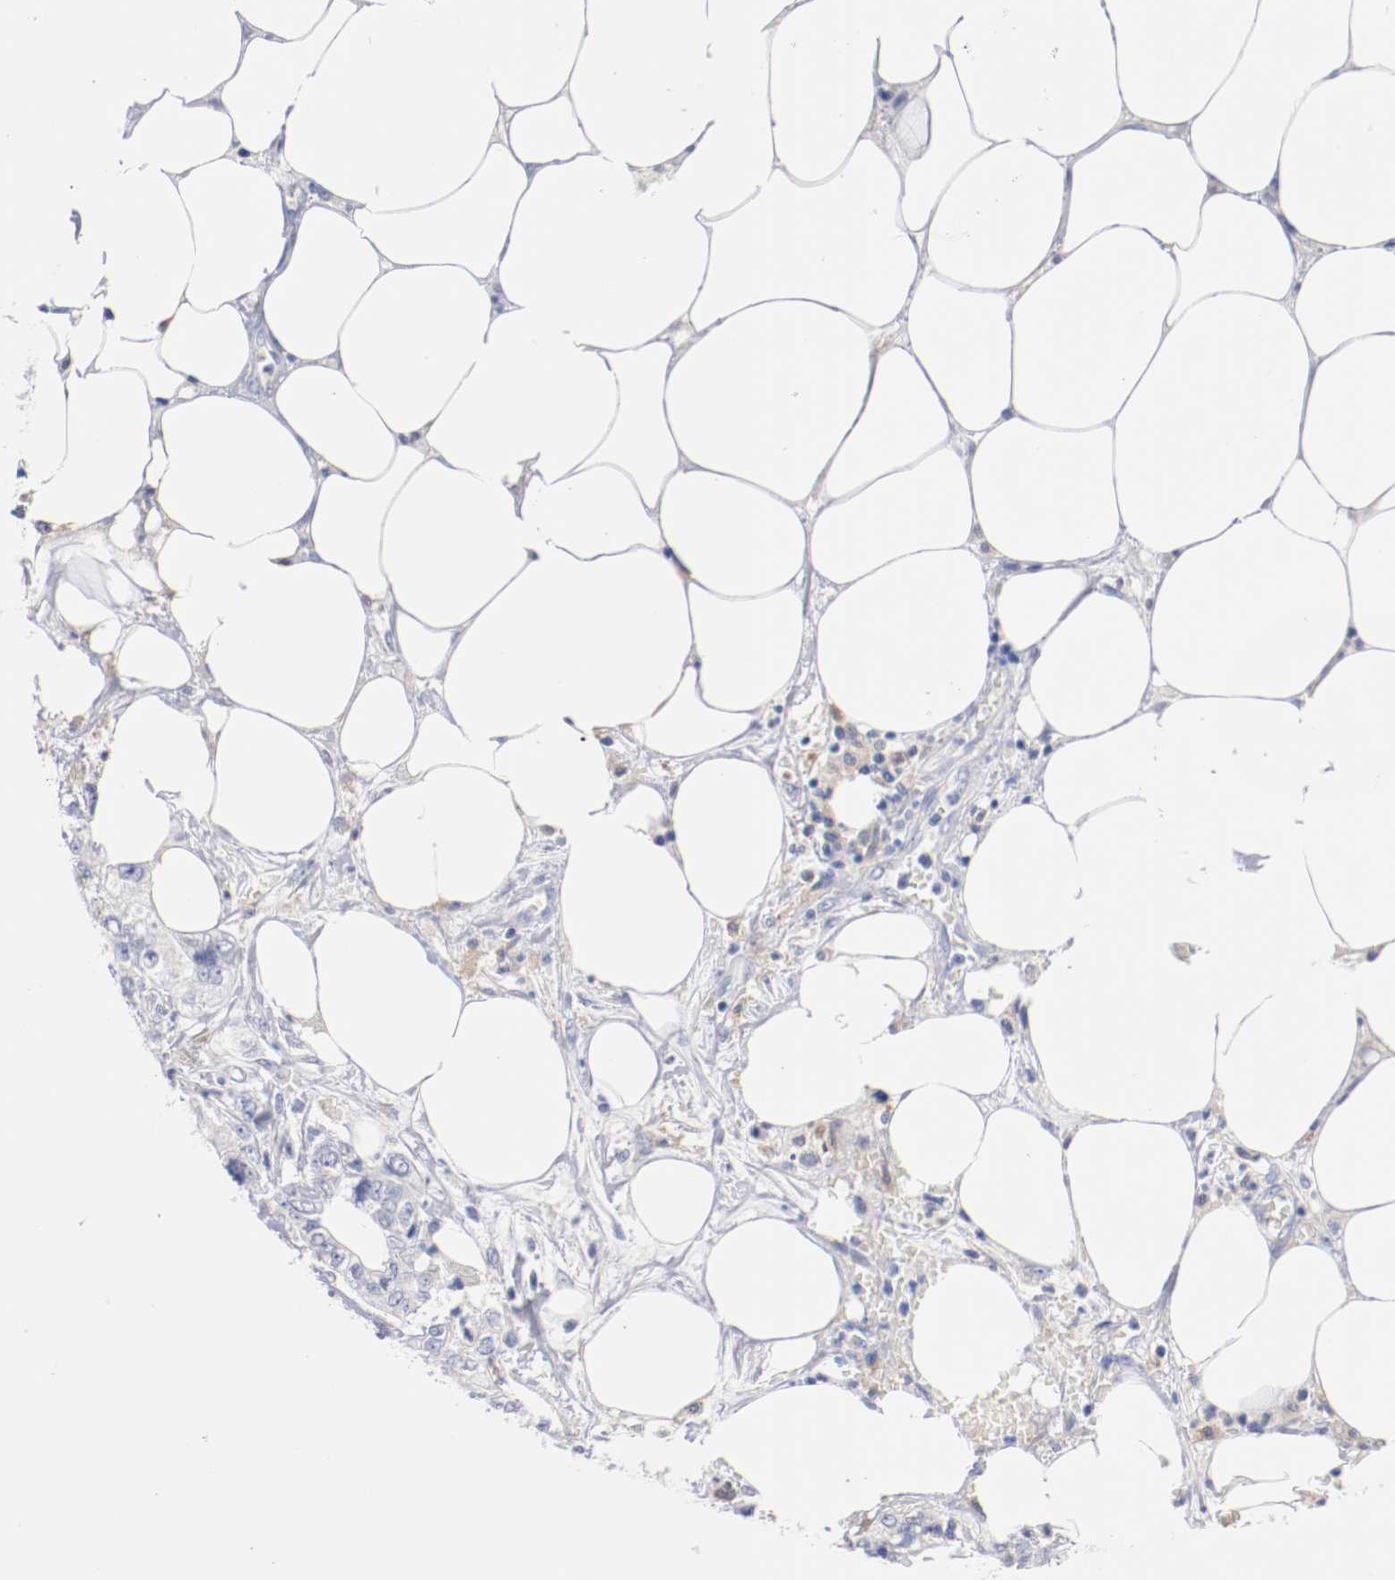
{"staining": {"intensity": "negative", "quantity": "none", "location": "none"}, "tissue": "pancreatic cancer", "cell_type": "Tumor cells", "image_type": "cancer", "snomed": [{"axis": "morphology", "description": "Adenocarcinoma, NOS"}, {"axis": "topography", "description": "Pancreas"}], "caption": "DAB (3,3'-diaminobenzidine) immunohistochemical staining of adenocarcinoma (pancreatic) demonstrates no significant positivity in tumor cells.", "gene": "FGFBP1", "patient": {"sex": "male", "age": 70}}